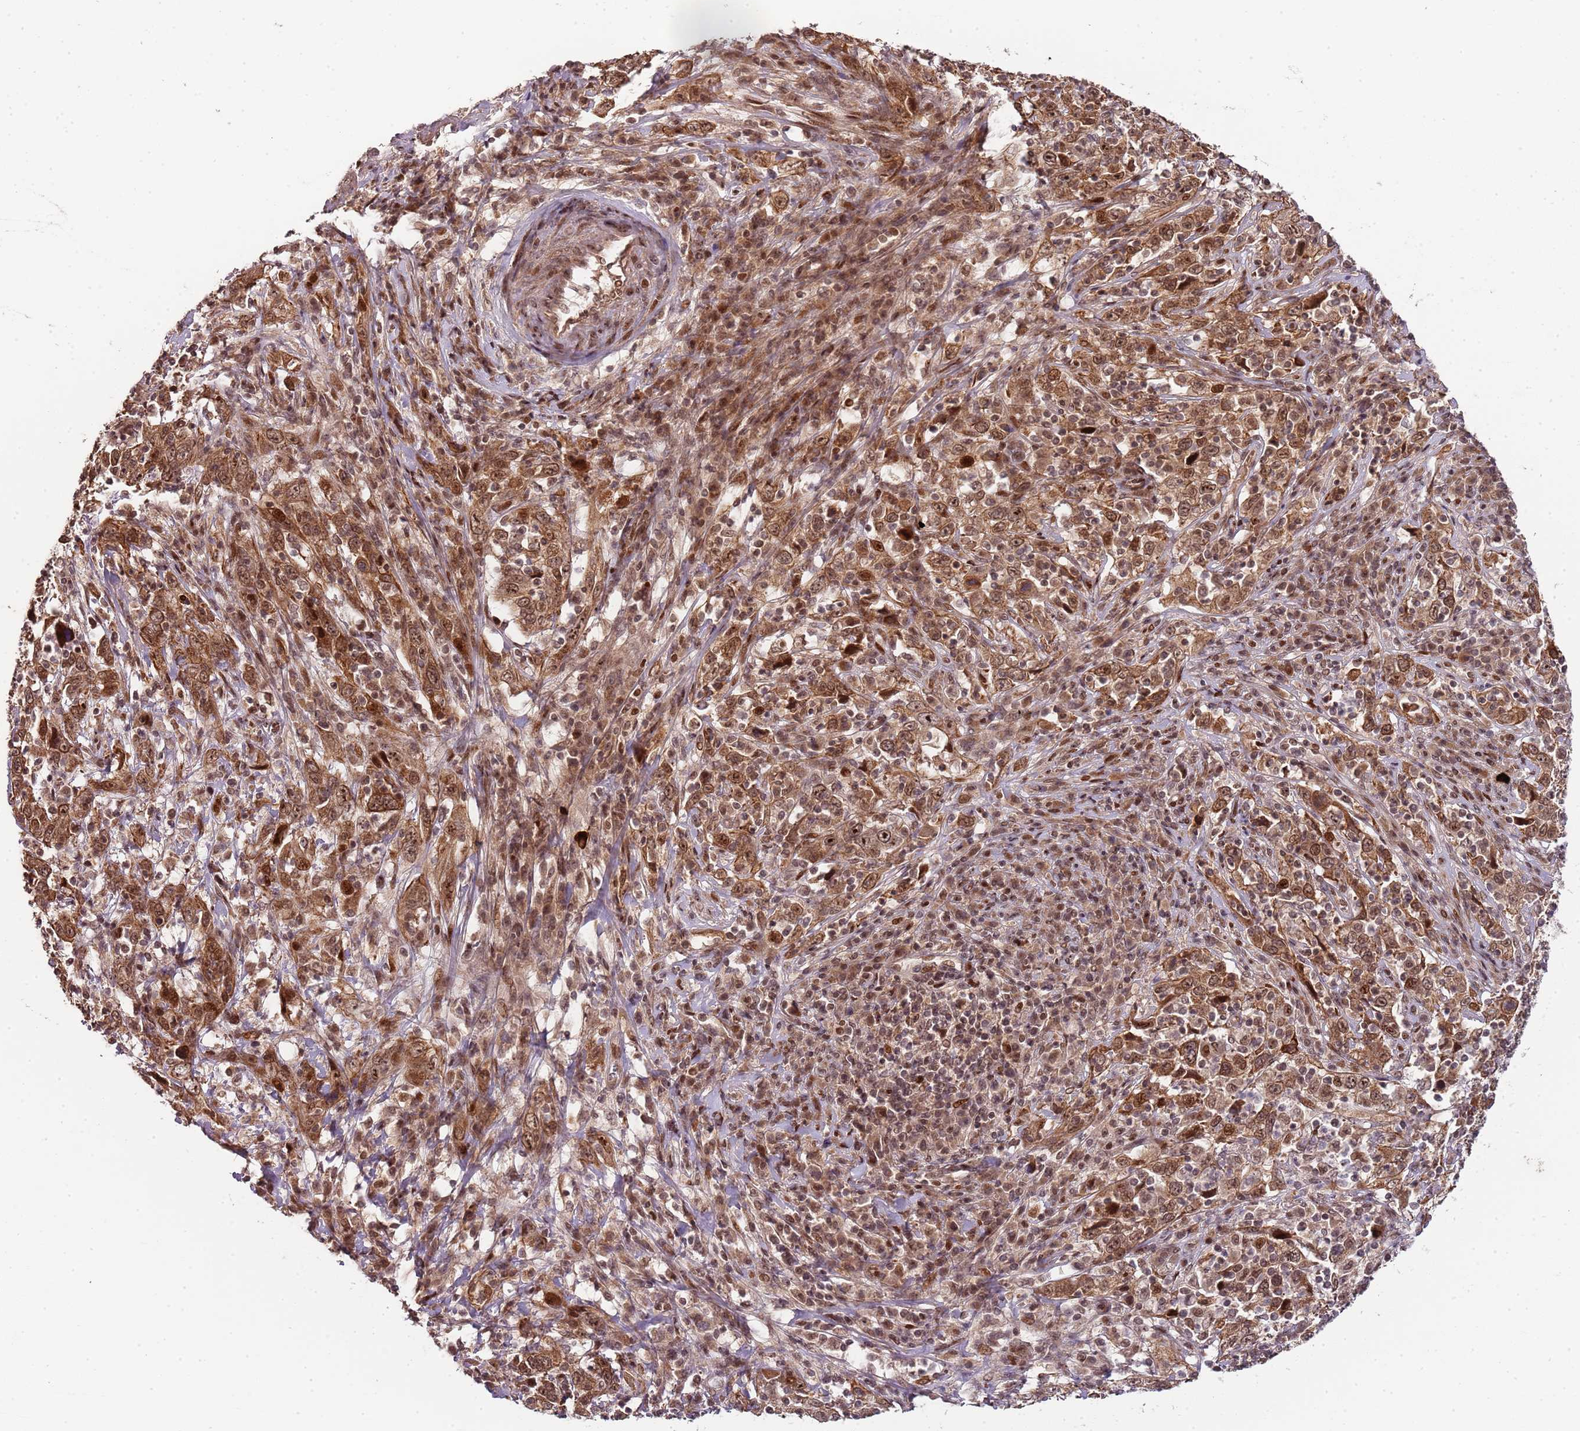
{"staining": {"intensity": "moderate", "quantity": ">75%", "location": "cytoplasmic/membranous,nuclear"}, "tissue": "cervical cancer", "cell_type": "Tumor cells", "image_type": "cancer", "snomed": [{"axis": "morphology", "description": "Squamous cell carcinoma, NOS"}, {"axis": "topography", "description": "Cervix"}], "caption": "Approximately >75% of tumor cells in human cervical squamous cell carcinoma show moderate cytoplasmic/membranous and nuclear protein positivity as visualized by brown immunohistochemical staining.", "gene": "EDC3", "patient": {"sex": "female", "age": 46}}